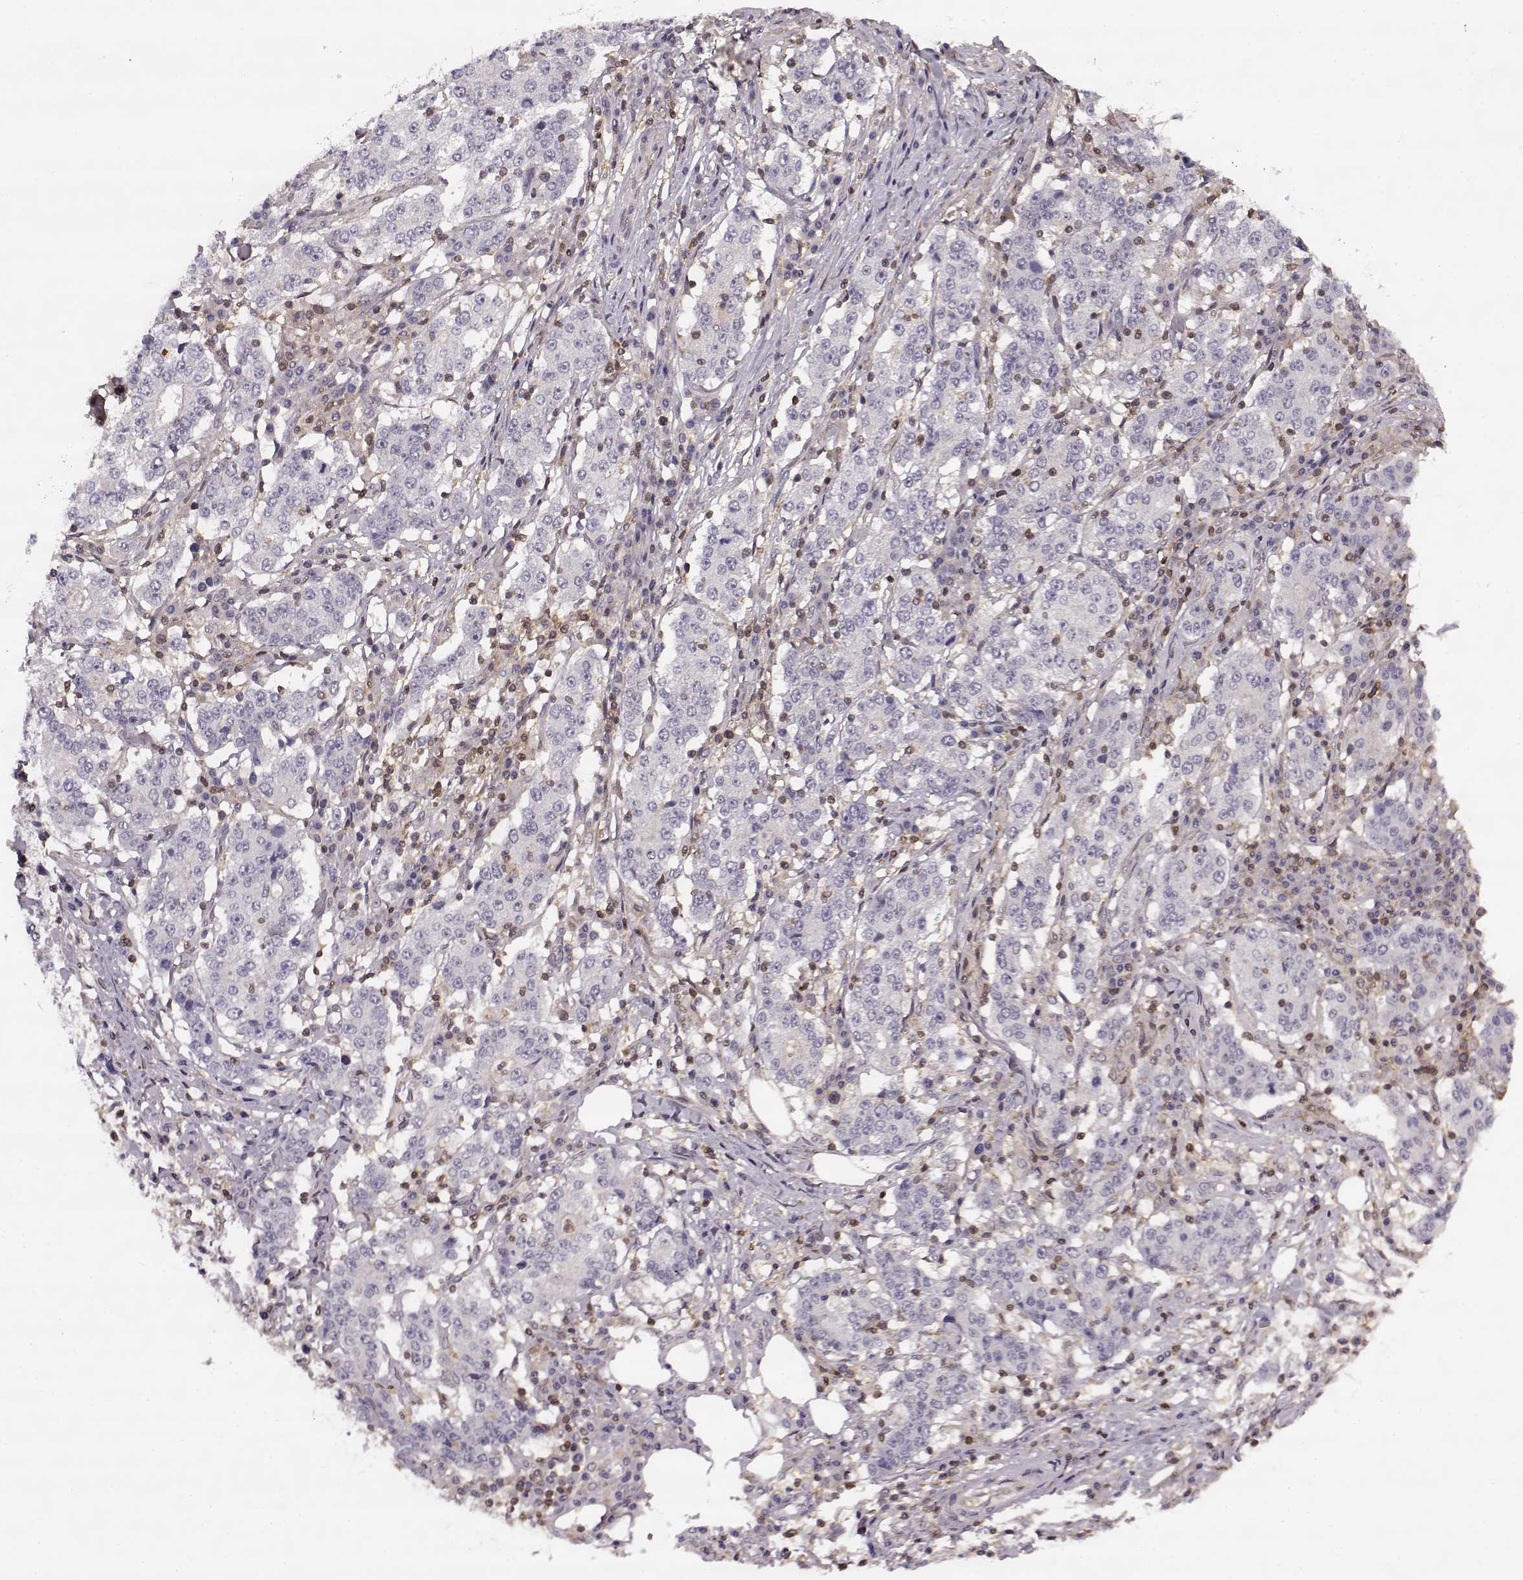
{"staining": {"intensity": "negative", "quantity": "none", "location": "none"}, "tissue": "stomach cancer", "cell_type": "Tumor cells", "image_type": "cancer", "snomed": [{"axis": "morphology", "description": "Adenocarcinoma, NOS"}, {"axis": "topography", "description": "Stomach"}], "caption": "This is an immunohistochemistry (IHC) image of human stomach adenocarcinoma. There is no expression in tumor cells.", "gene": "MFSD1", "patient": {"sex": "male", "age": 59}}